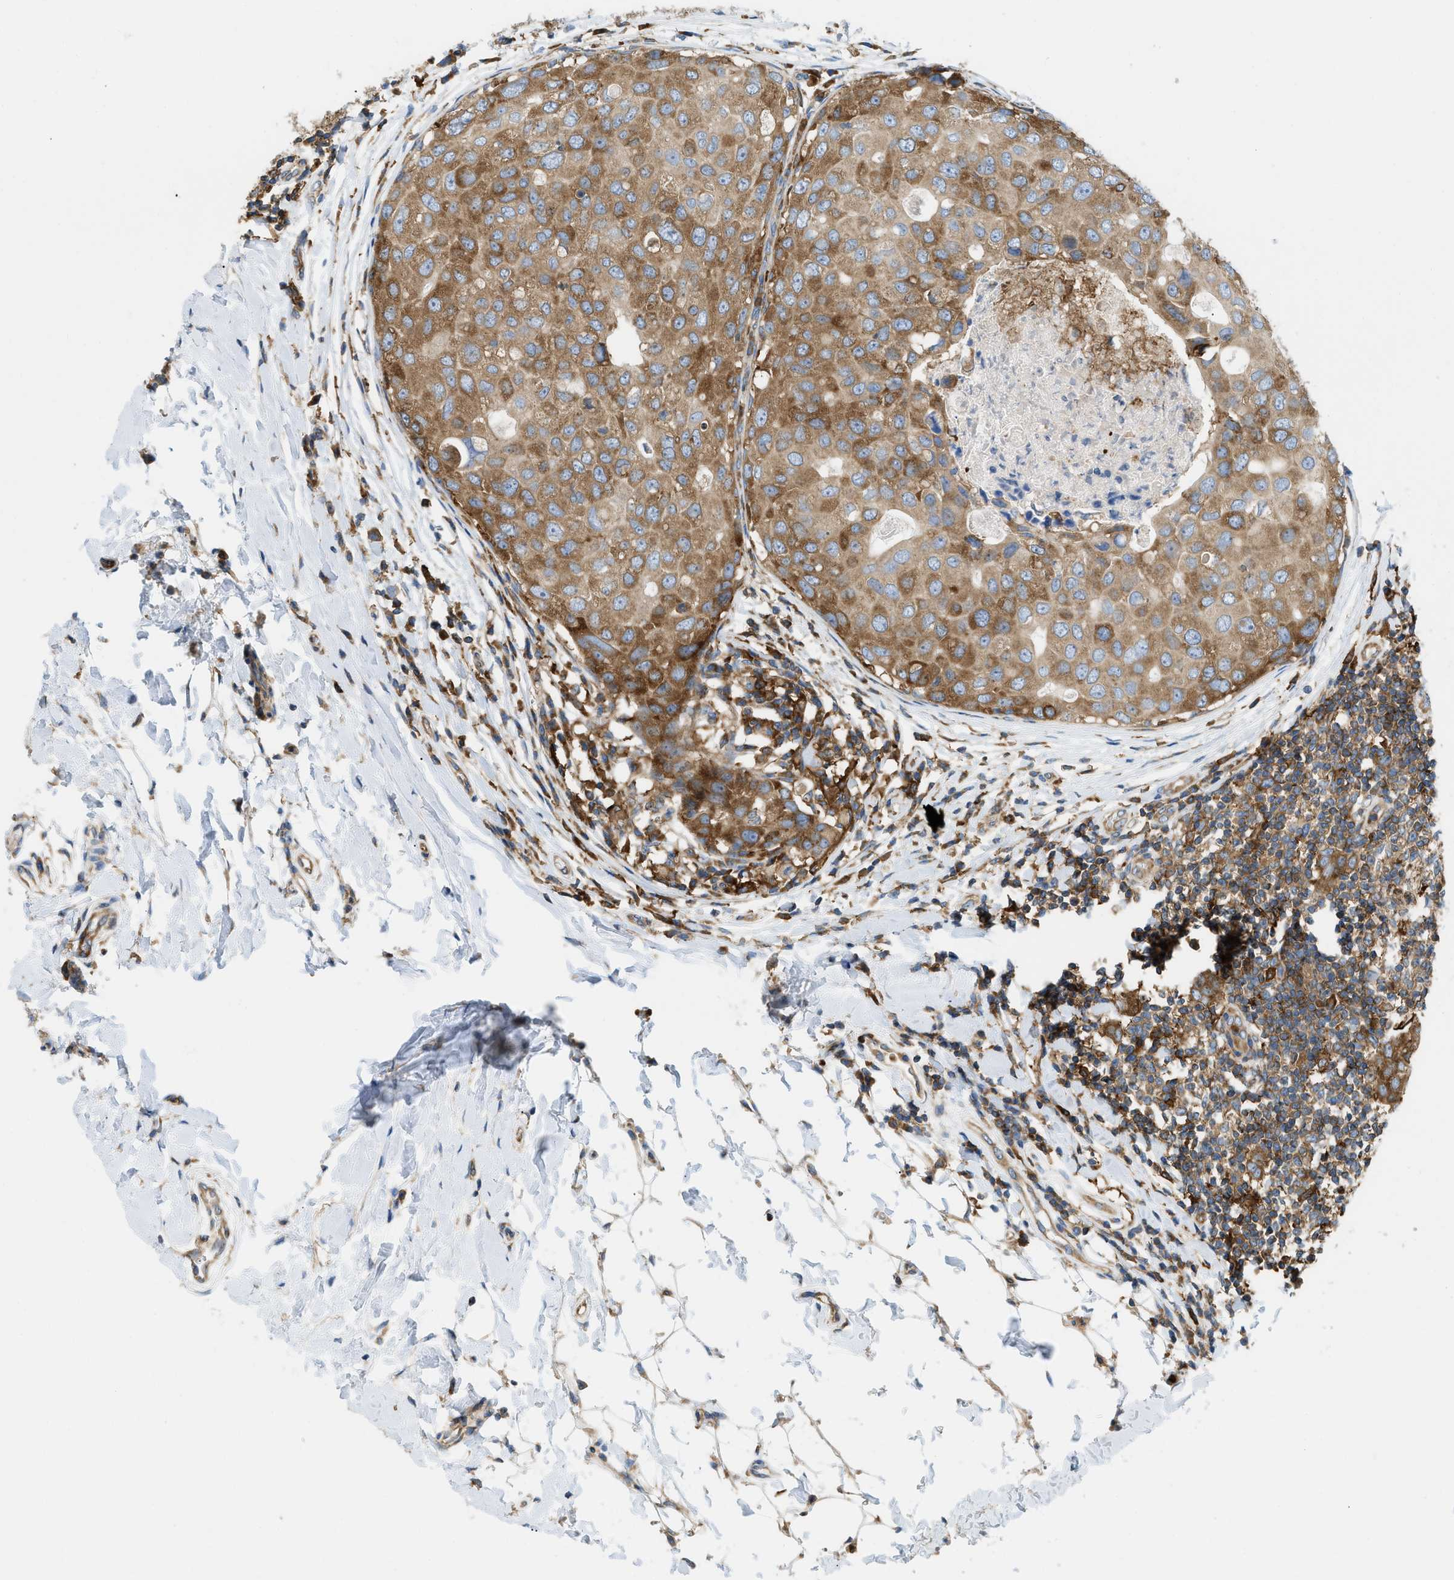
{"staining": {"intensity": "moderate", "quantity": ">75%", "location": "cytoplasmic/membranous"}, "tissue": "breast cancer", "cell_type": "Tumor cells", "image_type": "cancer", "snomed": [{"axis": "morphology", "description": "Duct carcinoma"}, {"axis": "topography", "description": "Breast"}], "caption": "Protein staining by IHC reveals moderate cytoplasmic/membranous expression in about >75% of tumor cells in invasive ductal carcinoma (breast).", "gene": "GPAT4", "patient": {"sex": "female", "age": 27}}